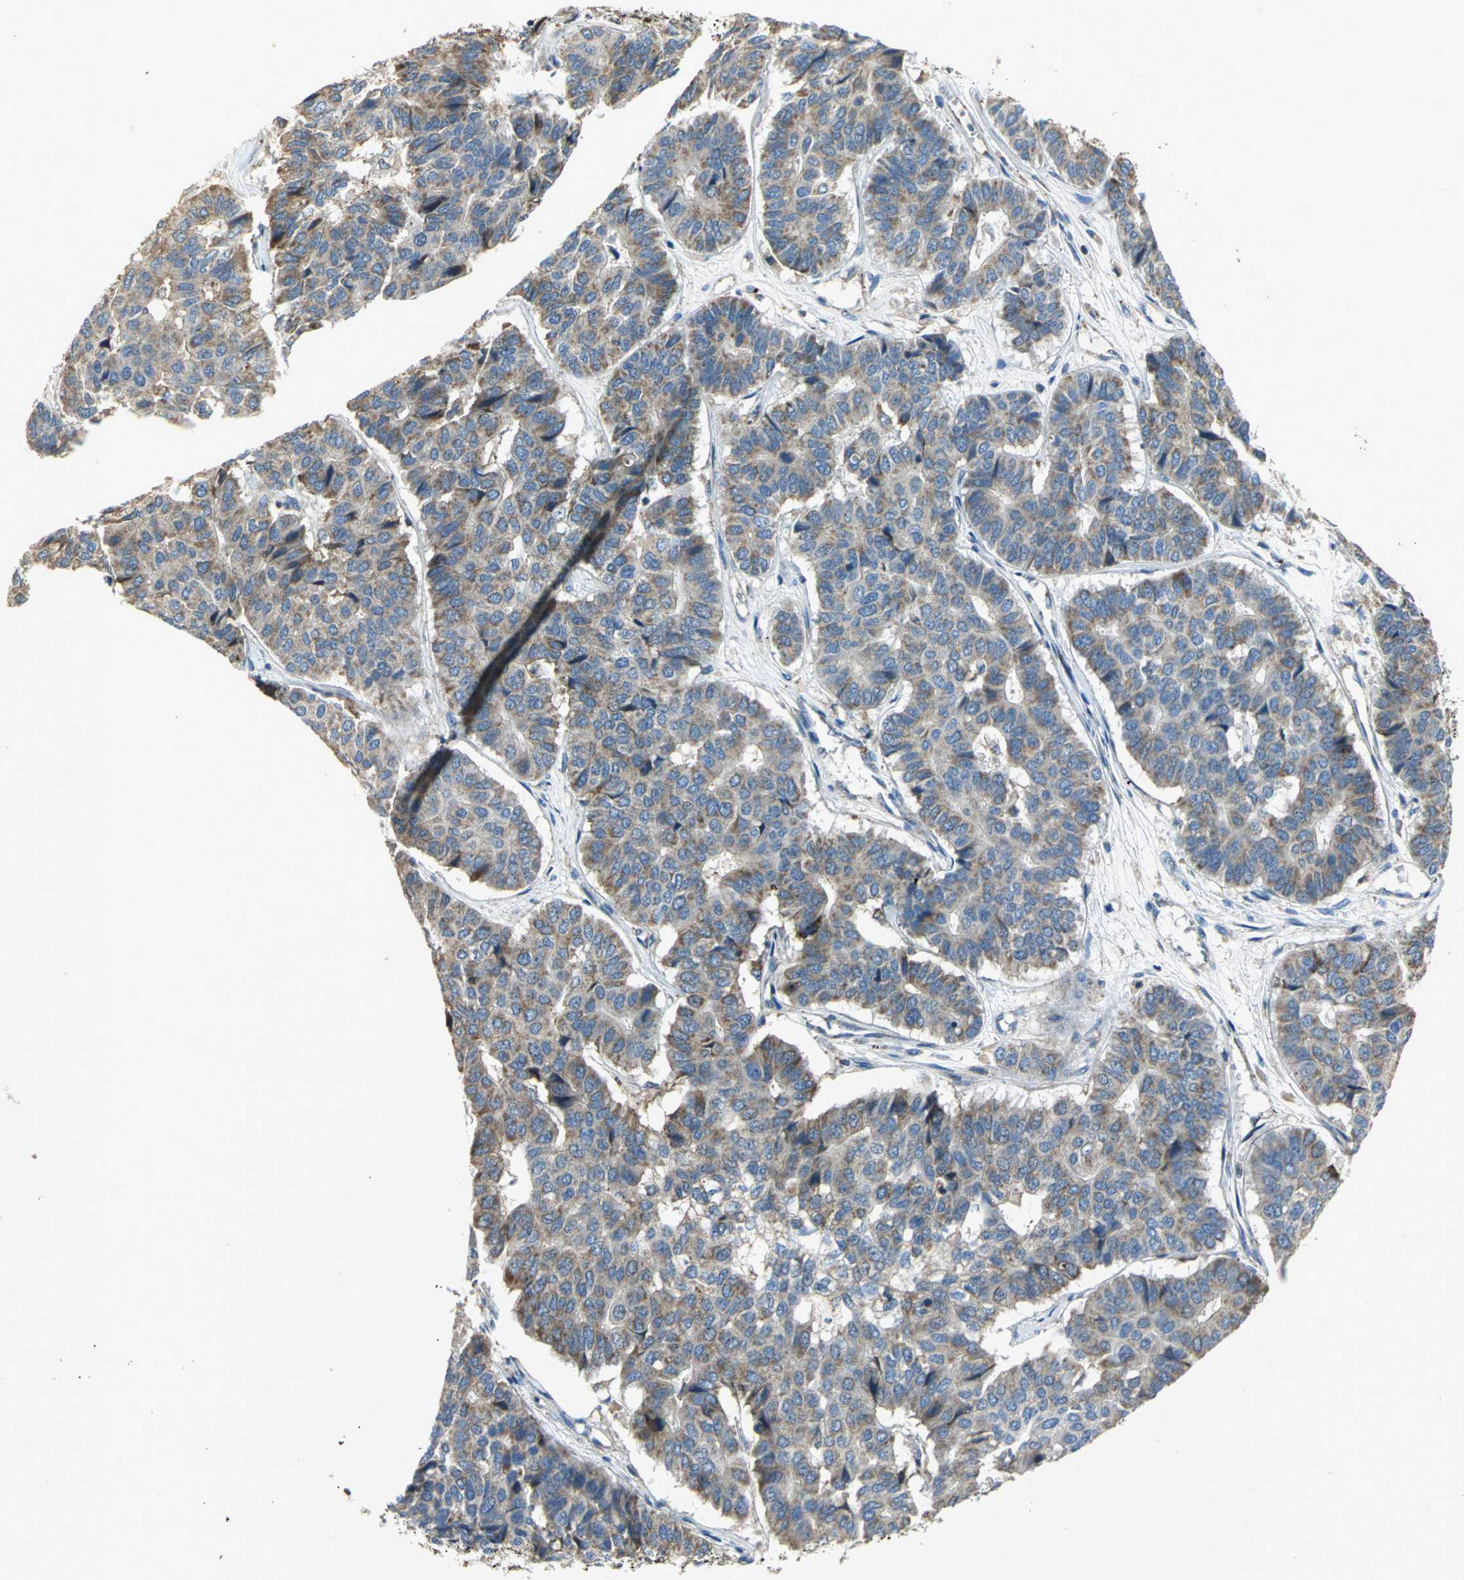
{"staining": {"intensity": "moderate", "quantity": ">75%", "location": "cytoplasmic/membranous"}, "tissue": "pancreatic cancer", "cell_type": "Tumor cells", "image_type": "cancer", "snomed": [{"axis": "morphology", "description": "Adenocarcinoma, NOS"}, {"axis": "topography", "description": "Pancreas"}], "caption": "Human pancreatic cancer stained with a brown dye reveals moderate cytoplasmic/membranous positive positivity in approximately >75% of tumor cells.", "gene": "NDUFB5", "patient": {"sex": "male", "age": 50}}